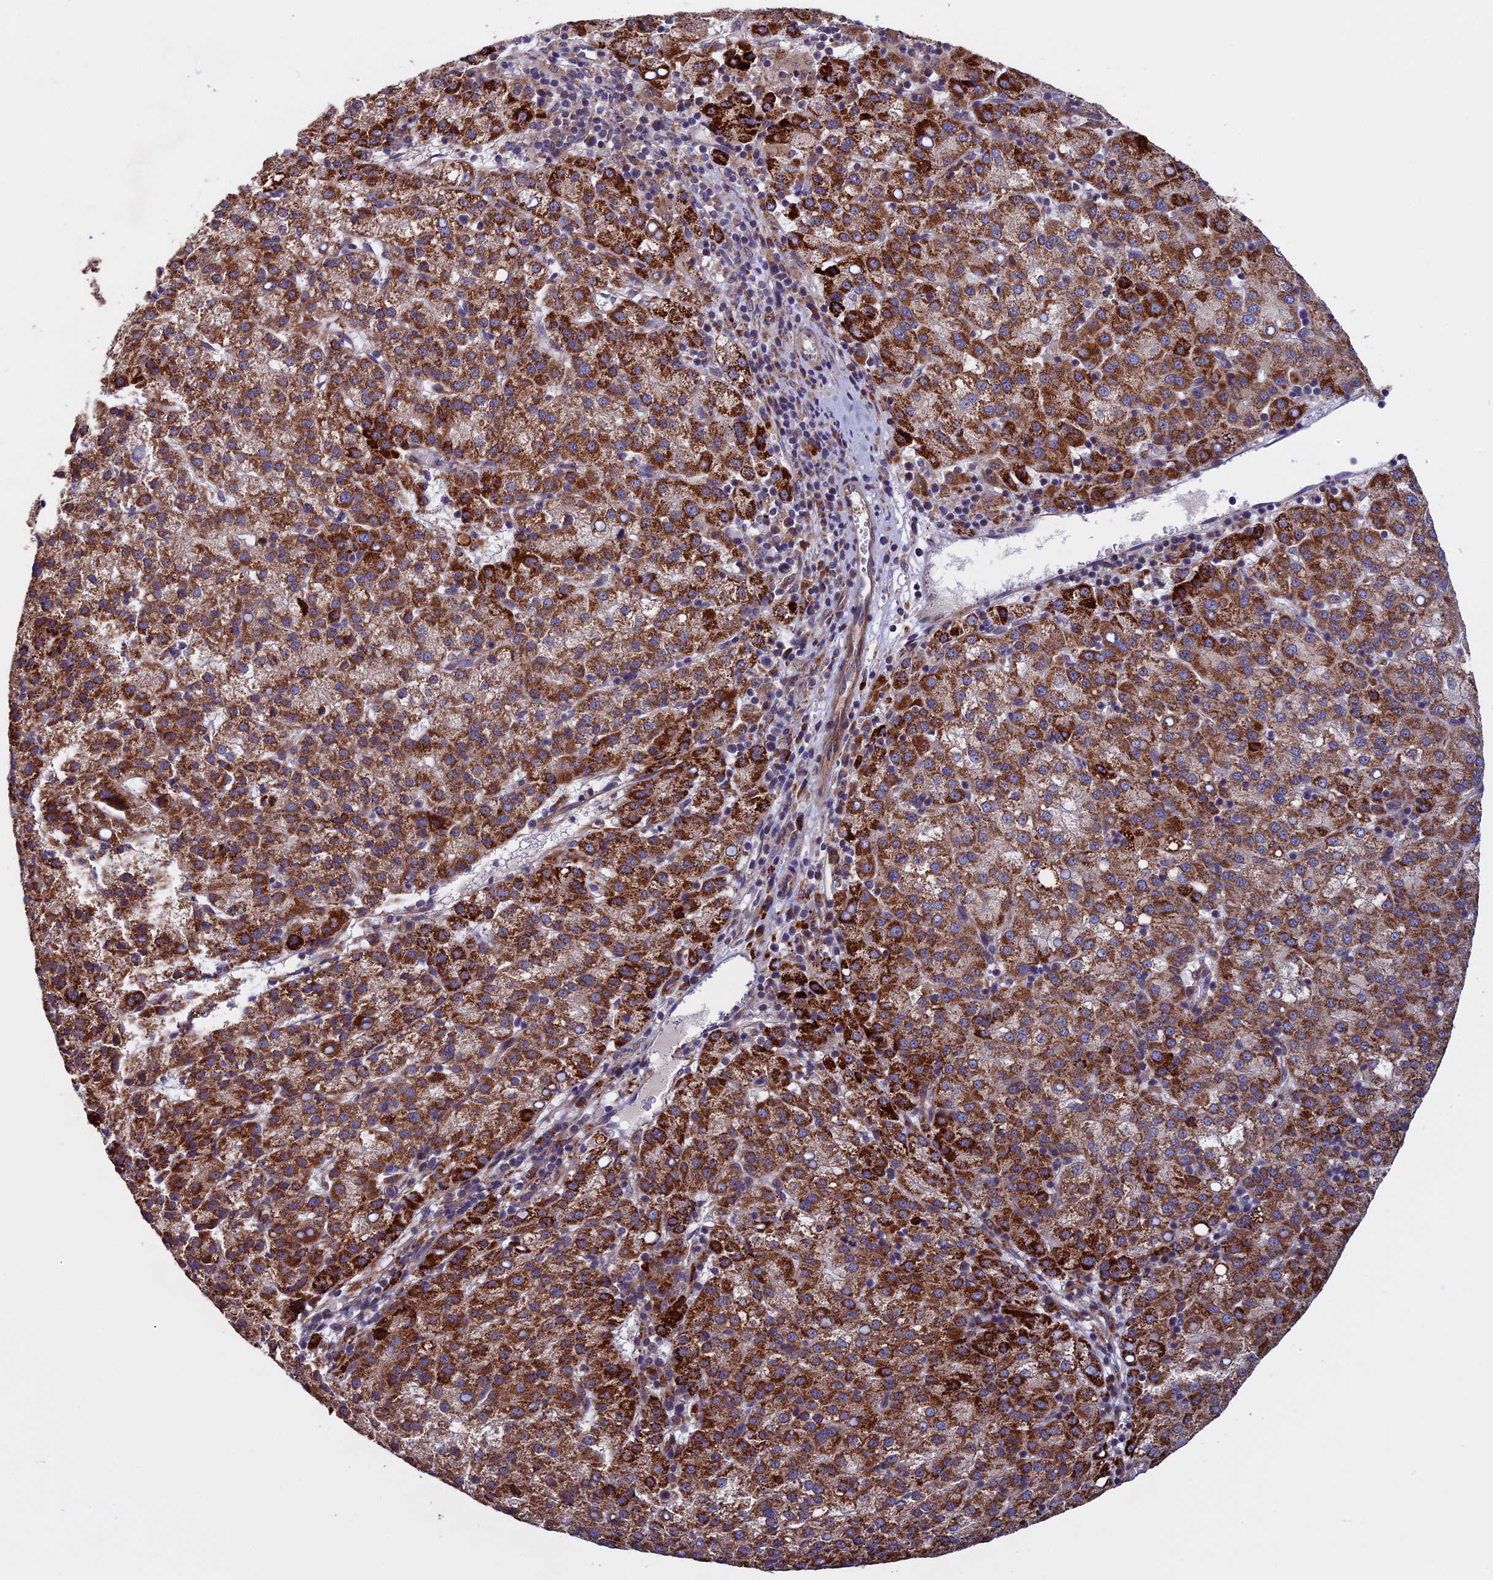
{"staining": {"intensity": "strong", "quantity": ">75%", "location": "cytoplasmic/membranous"}, "tissue": "liver cancer", "cell_type": "Tumor cells", "image_type": "cancer", "snomed": [{"axis": "morphology", "description": "Carcinoma, Hepatocellular, NOS"}, {"axis": "topography", "description": "Liver"}], "caption": "Immunohistochemical staining of human liver cancer displays high levels of strong cytoplasmic/membranous expression in approximately >75% of tumor cells.", "gene": "RNF17", "patient": {"sex": "female", "age": 58}}